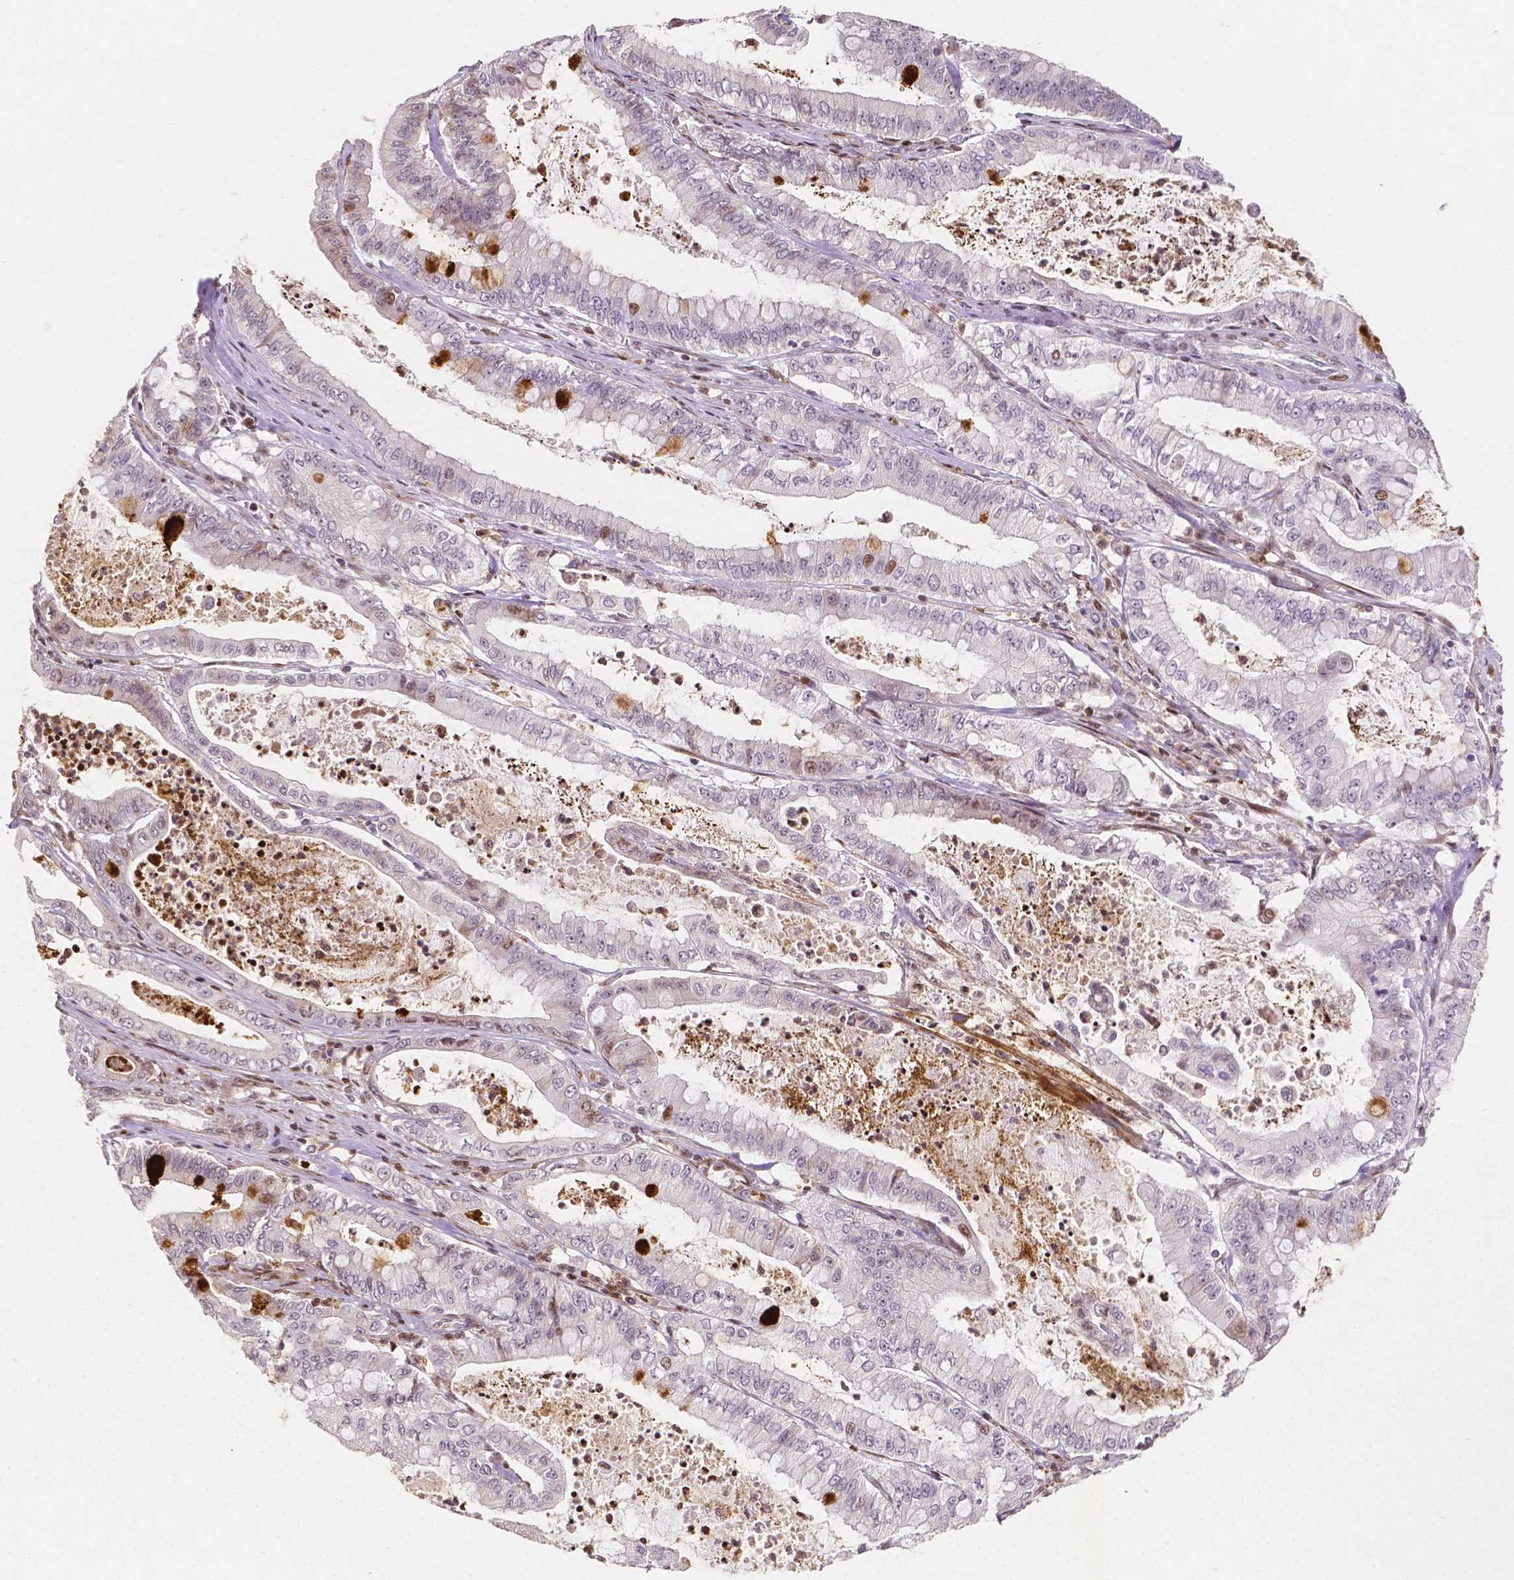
{"staining": {"intensity": "strong", "quantity": "<25%", "location": "cytoplasmic/membranous"}, "tissue": "pancreatic cancer", "cell_type": "Tumor cells", "image_type": "cancer", "snomed": [{"axis": "morphology", "description": "Adenocarcinoma, NOS"}, {"axis": "topography", "description": "Pancreas"}], "caption": "Immunohistochemical staining of human pancreatic cancer demonstrates strong cytoplasmic/membranous protein positivity in approximately <25% of tumor cells. (brown staining indicates protein expression, while blue staining denotes nuclei).", "gene": "PTPN18", "patient": {"sex": "male", "age": 71}}